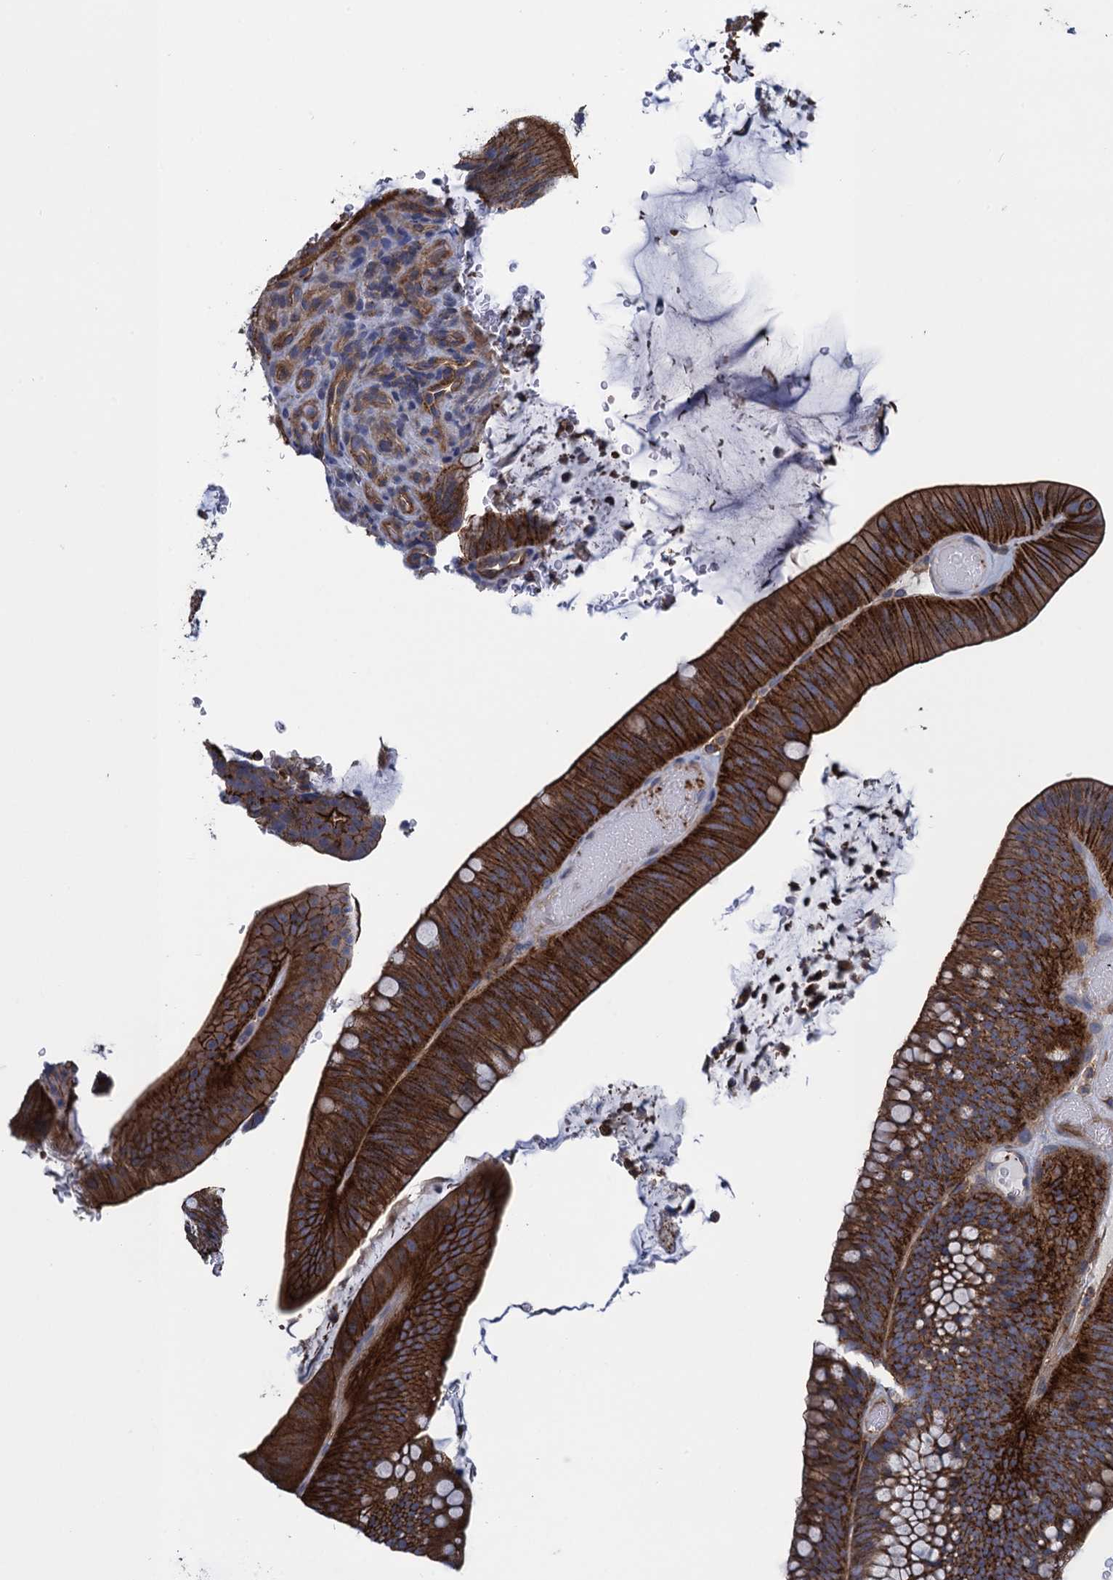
{"staining": {"intensity": "strong", "quantity": ">75%", "location": "cytoplasmic/membranous"}, "tissue": "colorectal cancer", "cell_type": "Tumor cells", "image_type": "cancer", "snomed": [{"axis": "morphology", "description": "Normal tissue, NOS"}, {"axis": "topography", "description": "Colon"}], "caption": "Tumor cells reveal strong cytoplasmic/membranous positivity in about >75% of cells in colorectal cancer.", "gene": "PROSER2", "patient": {"sex": "female", "age": 82}}